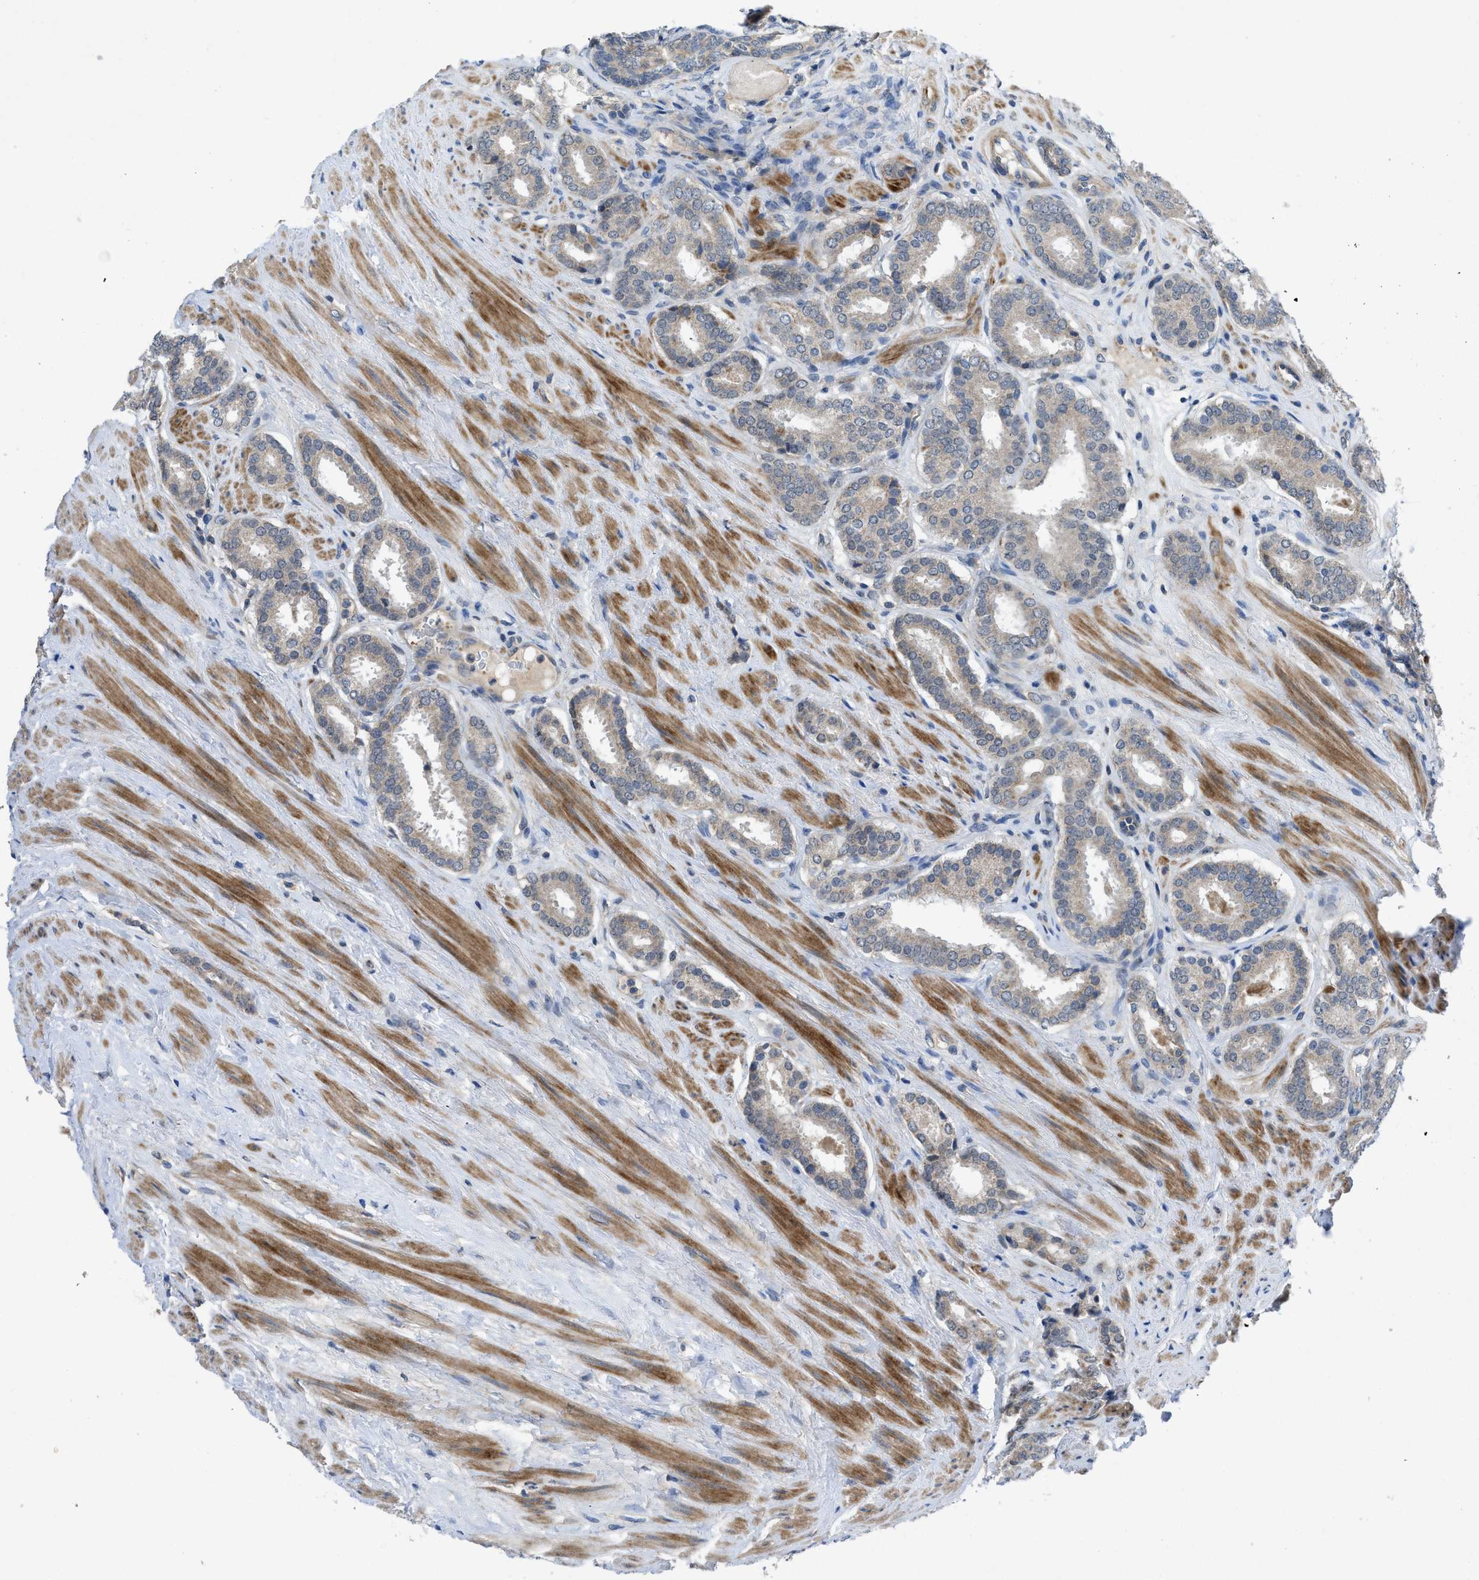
{"staining": {"intensity": "negative", "quantity": "none", "location": "none"}, "tissue": "prostate cancer", "cell_type": "Tumor cells", "image_type": "cancer", "snomed": [{"axis": "morphology", "description": "Adenocarcinoma, Low grade"}, {"axis": "topography", "description": "Prostate"}], "caption": "An image of human prostate low-grade adenocarcinoma is negative for staining in tumor cells.", "gene": "PANX1", "patient": {"sex": "male", "age": 69}}